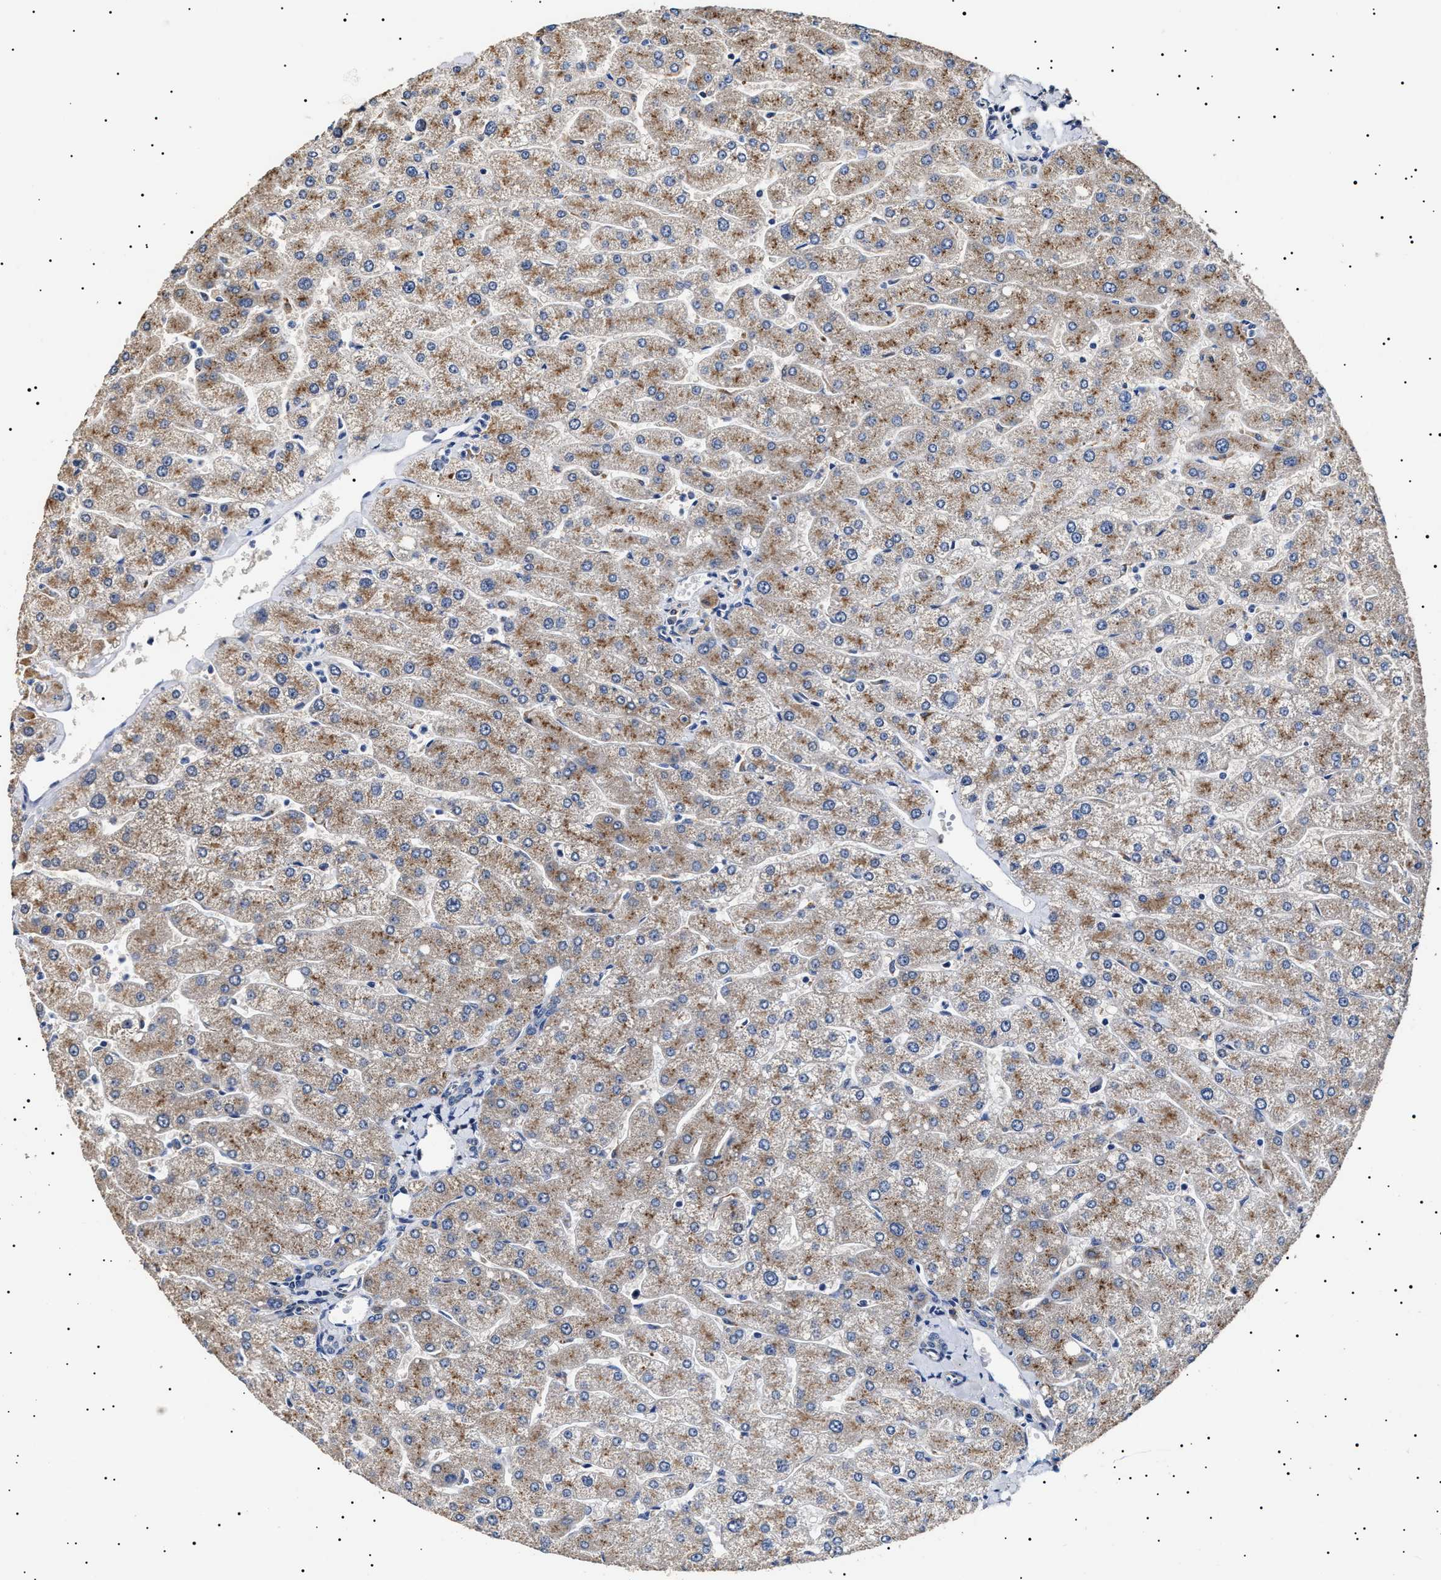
{"staining": {"intensity": "negative", "quantity": "none", "location": "none"}, "tissue": "liver", "cell_type": "Cholangiocytes", "image_type": "normal", "snomed": [{"axis": "morphology", "description": "Normal tissue, NOS"}, {"axis": "topography", "description": "Liver"}], "caption": "Immunohistochemistry micrograph of benign liver stained for a protein (brown), which demonstrates no expression in cholangiocytes.", "gene": "RAB34", "patient": {"sex": "male", "age": 55}}